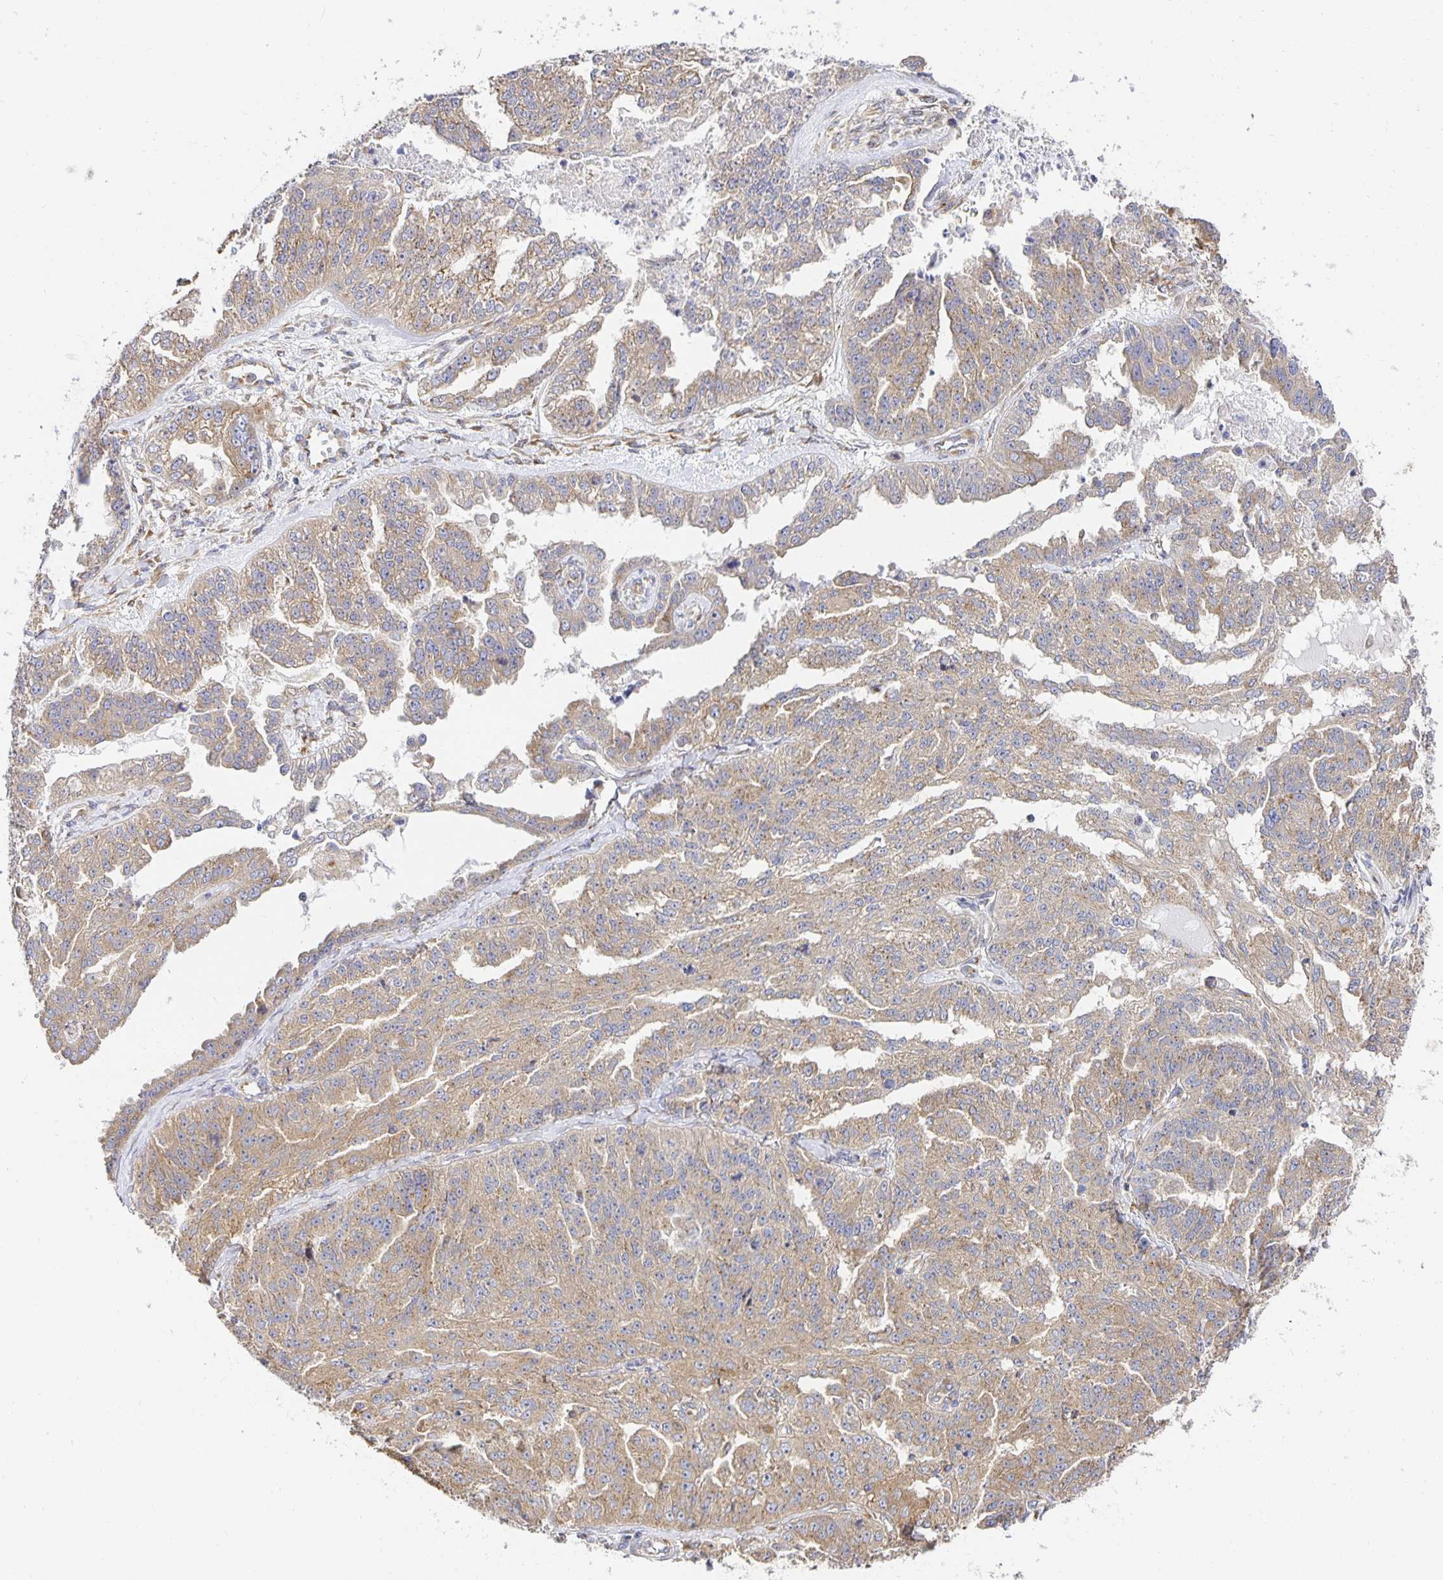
{"staining": {"intensity": "weak", "quantity": ">75%", "location": "cytoplasmic/membranous"}, "tissue": "ovarian cancer", "cell_type": "Tumor cells", "image_type": "cancer", "snomed": [{"axis": "morphology", "description": "Cystadenocarcinoma, serous, NOS"}, {"axis": "topography", "description": "Ovary"}], "caption": "There is low levels of weak cytoplasmic/membranous expression in tumor cells of ovarian serous cystadenocarcinoma, as demonstrated by immunohistochemical staining (brown color).", "gene": "USO1", "patient": {"sex": "female", "age": 58}}